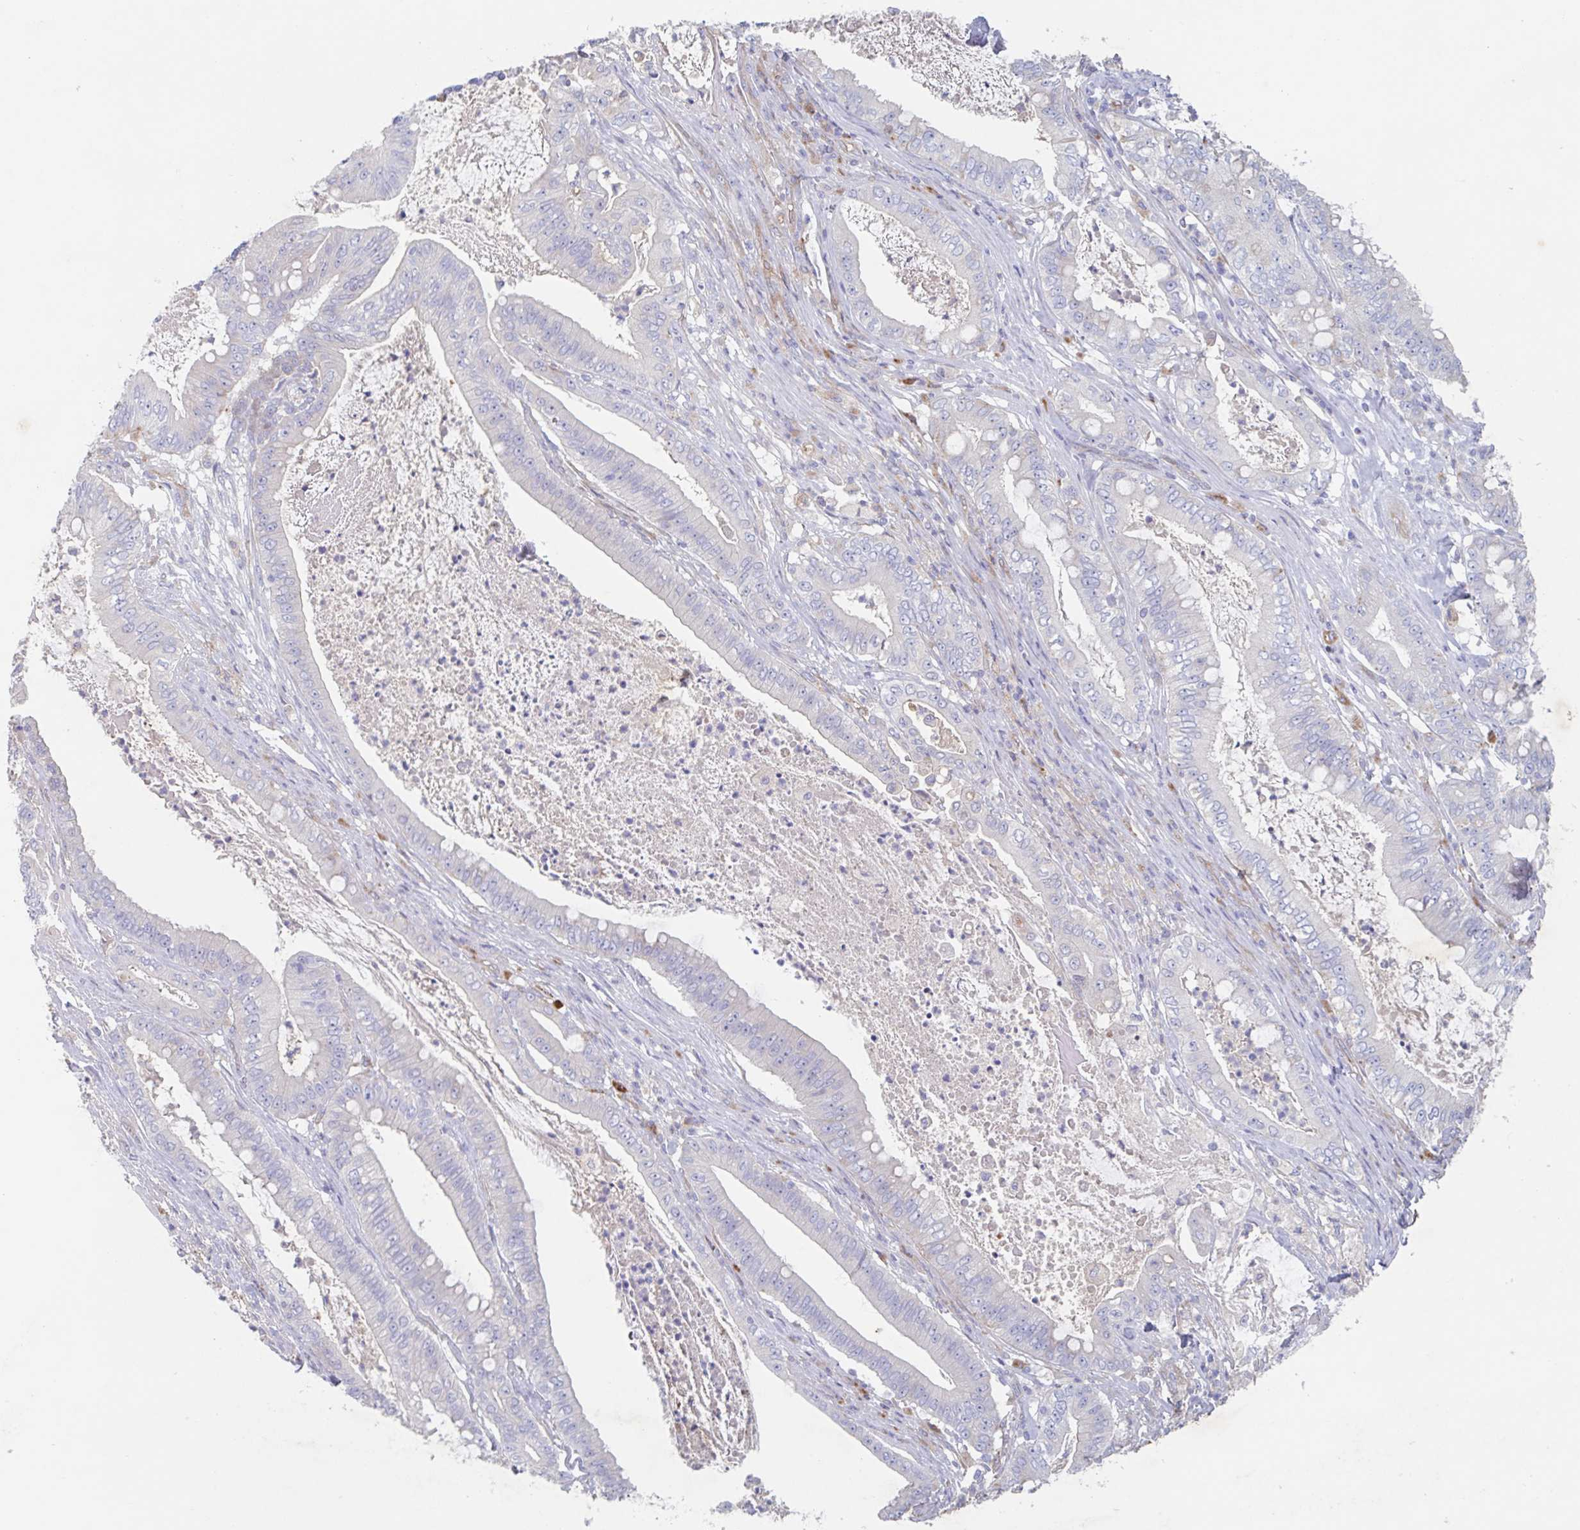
{"staining": {"intensity": "negative", "quantity": "none", "location": "none"}, "tissue": "pancreatic cancer", "cell_type": "Tumor cells", "image_type": "cancer", "snomed": [{"axis": "morphology", "description": "Adenocarcinoma, NOS"}, {"axis": "topography", "description": "Pancreas"}], "caption": "A high-resolution micrograph shows IHC staining of pancreatic cancer (adenocarcinoma), which reveals no significant staining in tumor cells.", "gene": "MANBA", "patient": {"sex": "male", "age": 71}}